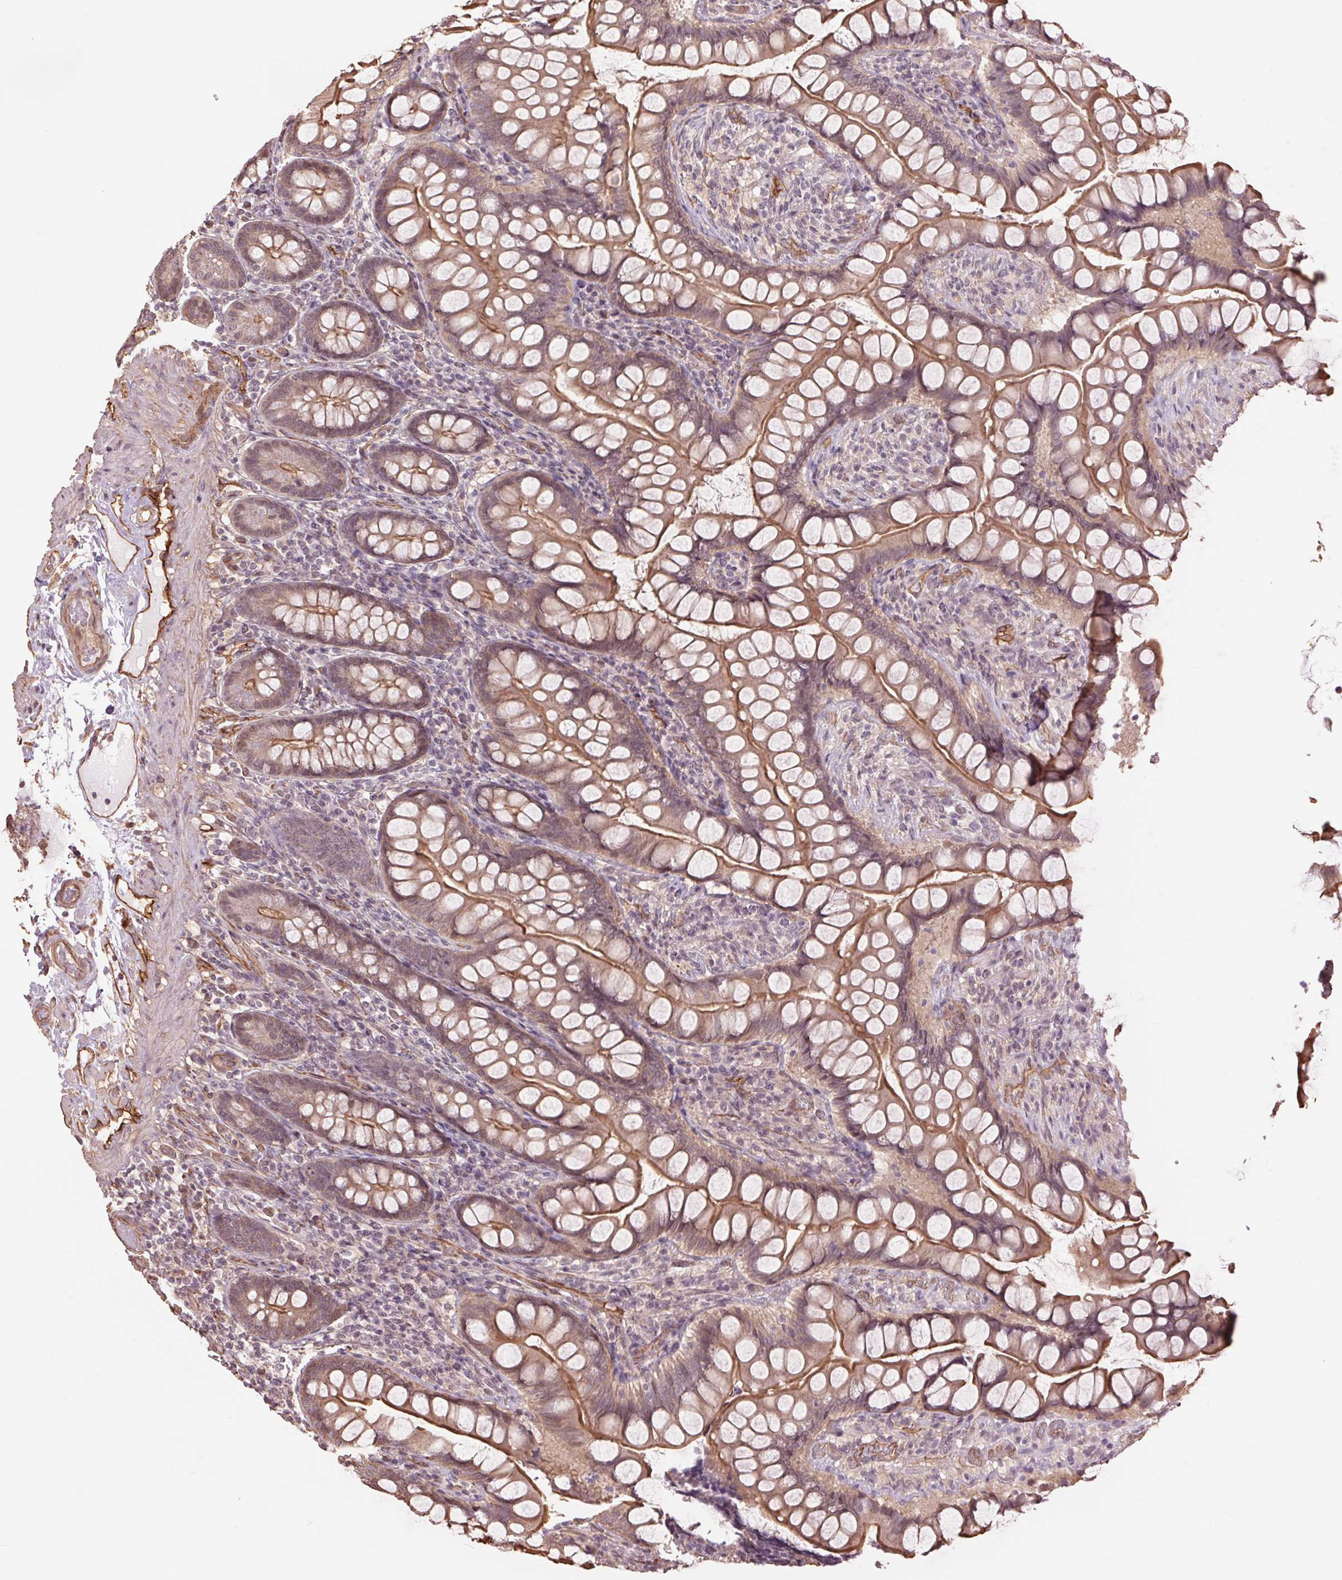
{"staining": {"intensity": "moderate", "quantity": "25%-75%", "location": "cytoplasmic/membranous"}, "tissue": "small intestine", "cell_type": "Glandular cells", "image_type": "normal", "snomed": [{"axis": "morphology", "description": "Normal tissue, NOS"}, {"axis": "topography", "description": "Small intestine"}], "caption": "Immunohistochemistry (IHC) image of normal small intestine: small intestine stained using immunohistochemistry (IHC) reveals medium levels of moderate protein expression localized specifically in the cytoplasmic/membranous of glandular cells, appearing as a cytoplasmic/membranous brown color.", "gene": "PALM", "patient": {"sex": "male", "age": 70}}